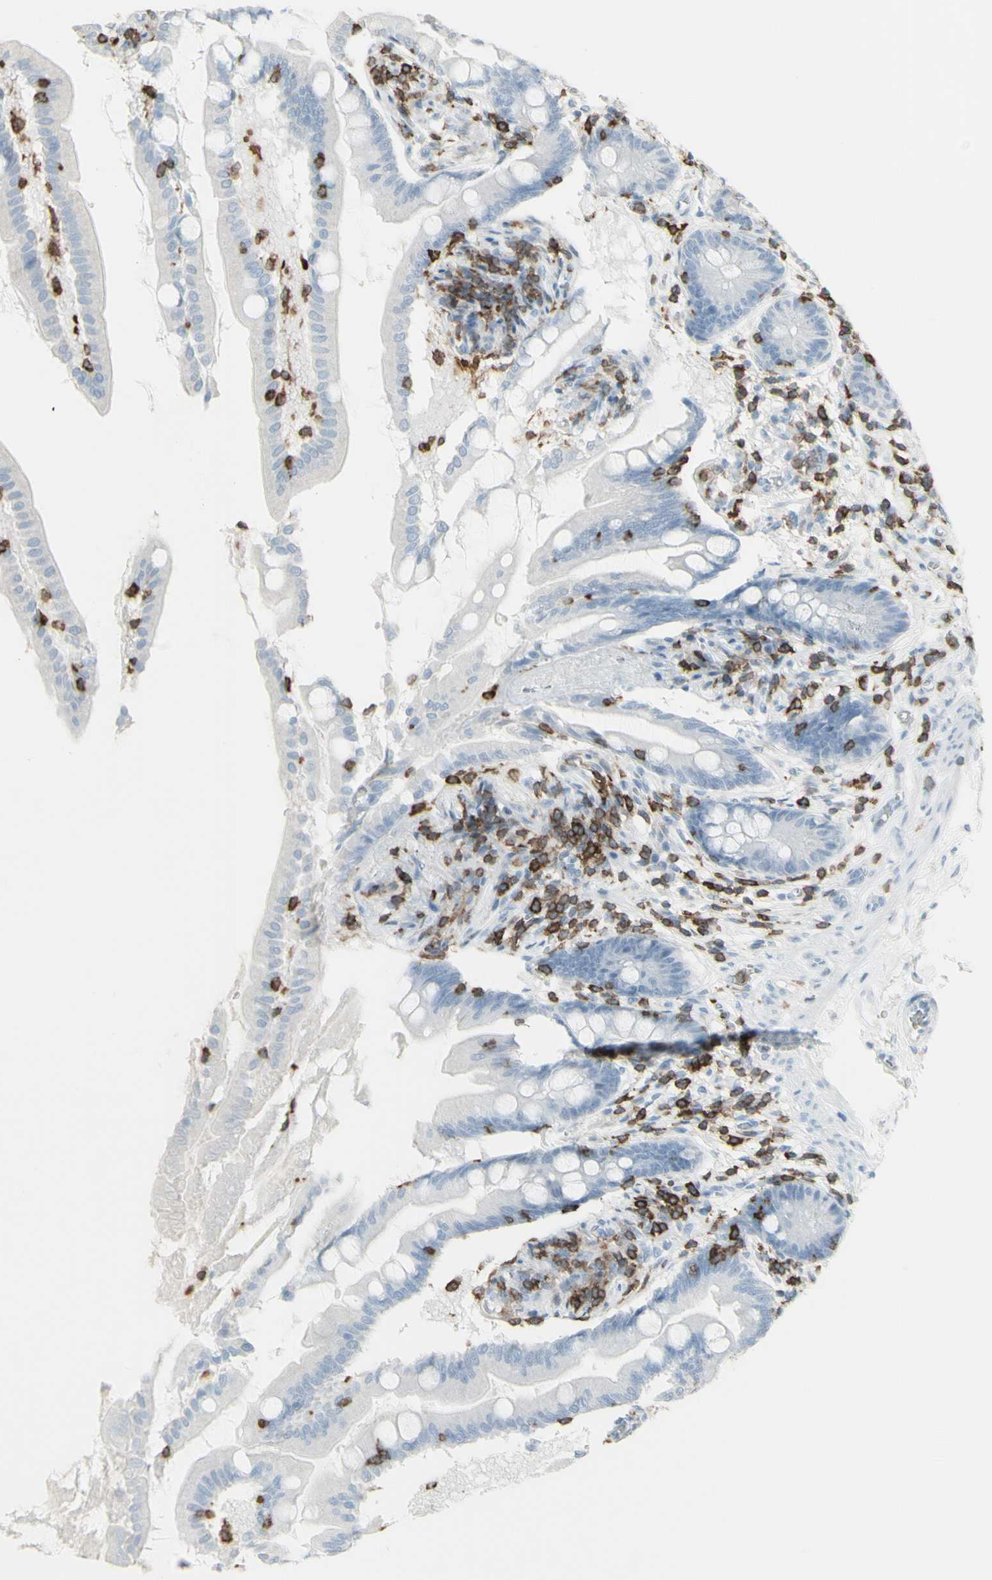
{"staining": {"intensity": "negative", "quantity": "none", "location": "none"}, "tissue": "small intestine", "cell_type": "Glandular cells", "image_type": "normal", "snomed": [{"axis": "morphology", "description": "Normal tissue, NOS"}, {"axis": "topography", "description": "Small intestine"}], "caption": "Immunohistochemistry (IHC) micrograph of normal small intestine stained for a protein (brown), which demonstrates no positivity in glandular cells.", "gene": "NRG1", "patient": {"sex": "female", "age": 56}}